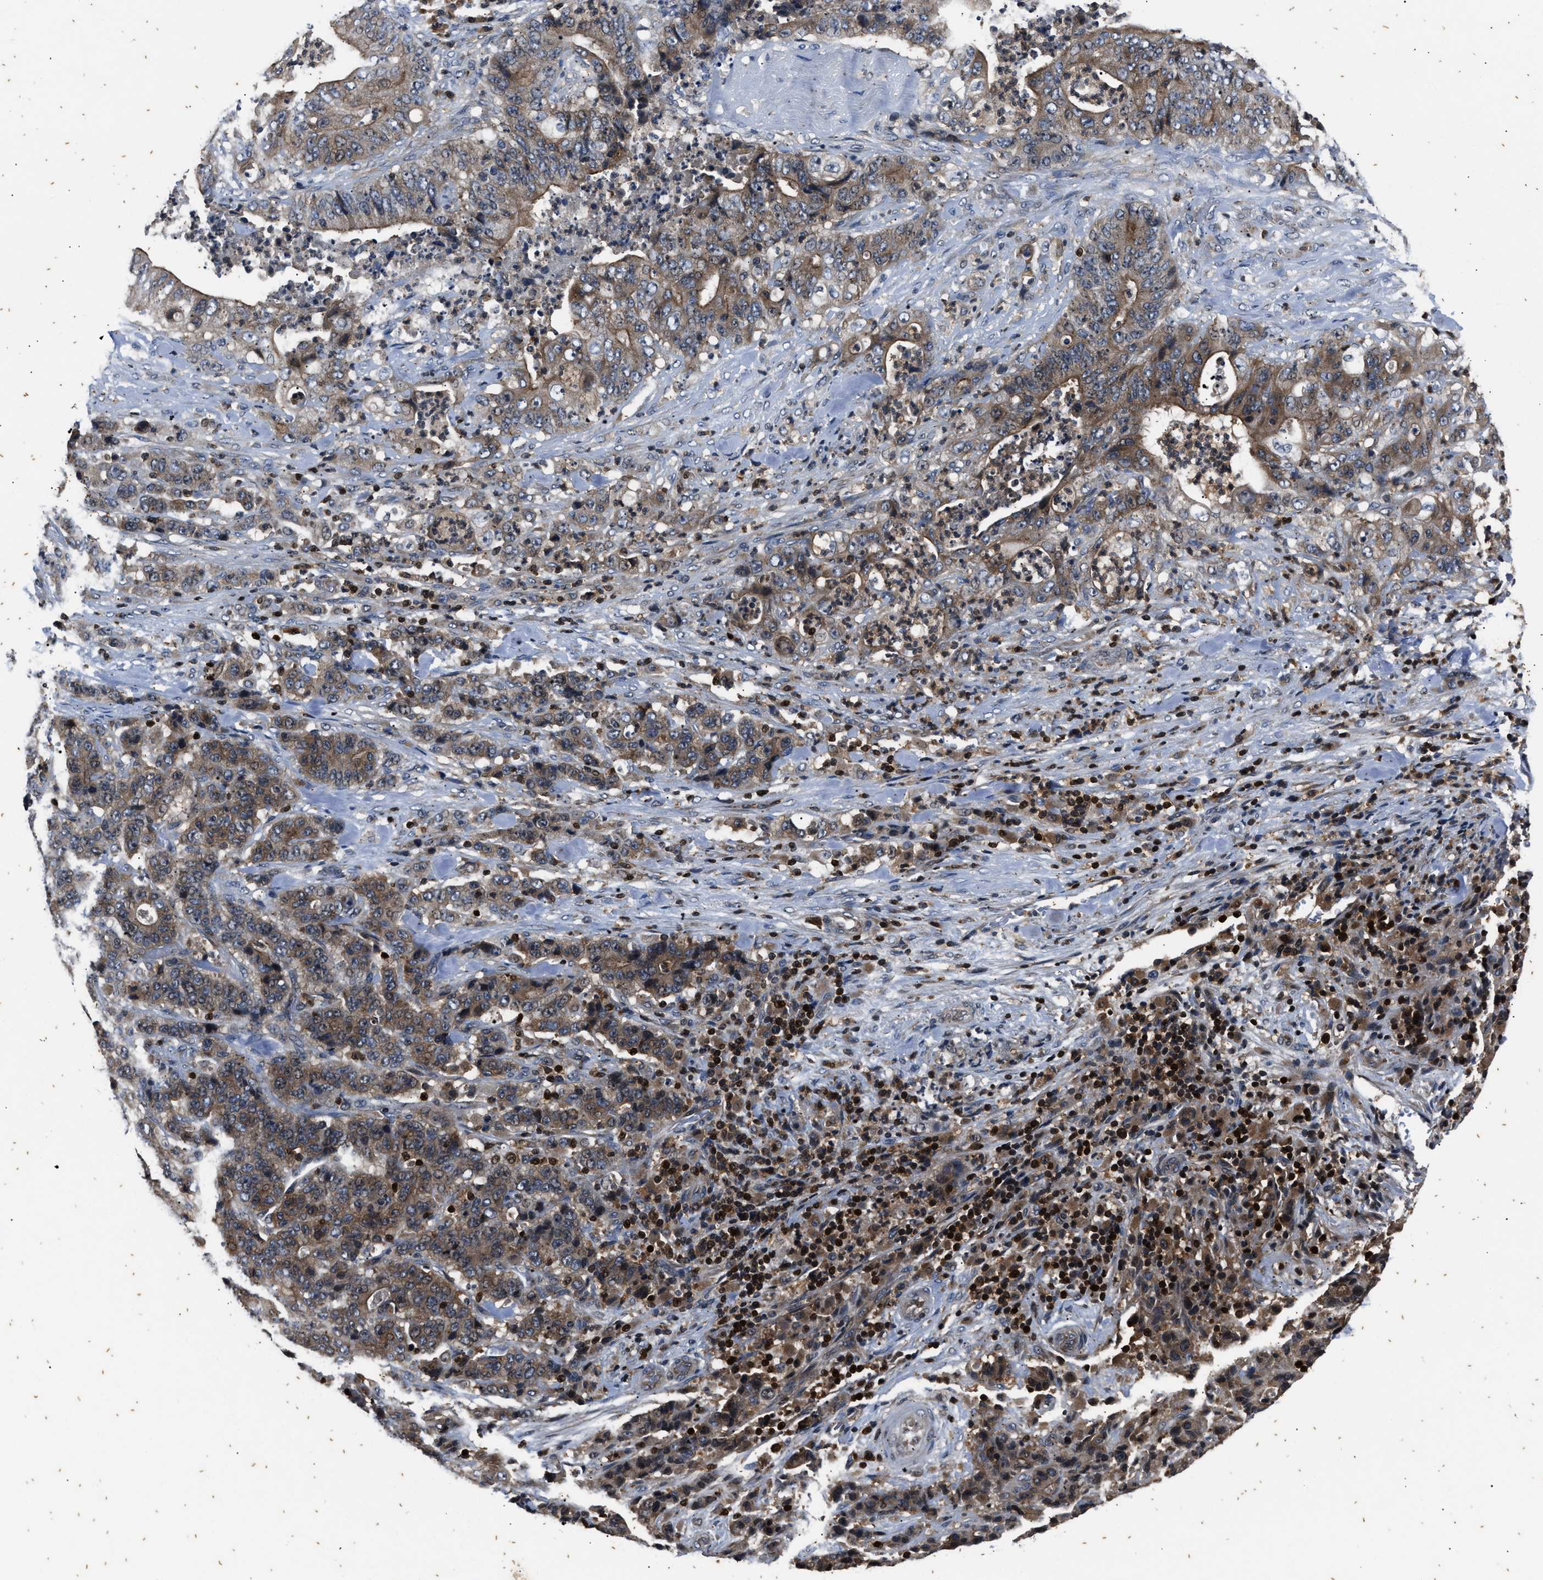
{"staining": {"intensity": "weak", "quantity": ">75%", "location": "cytoplasmic/membranous"}, "tissue": "stomach cancer", "cell_type": "Tumor cells", "image_type": "cancer", "snomed": [{"axis": "morphology", "description": "Adenocarcinoma, NOS"}, {"axis": "topography", "description": "Stomach"}], "caption": "High-power microscopy captured an IHC histopathology image of adenocarcinoma (stomach), revealing weak cytoplasmic/membranous positivity in about >75% of tumor cells. (brown staining indicates protein expression, while blue staining denotes nuclei).", "gene": "PTPN7", "patient": {"sex": "female", "age": 73}}